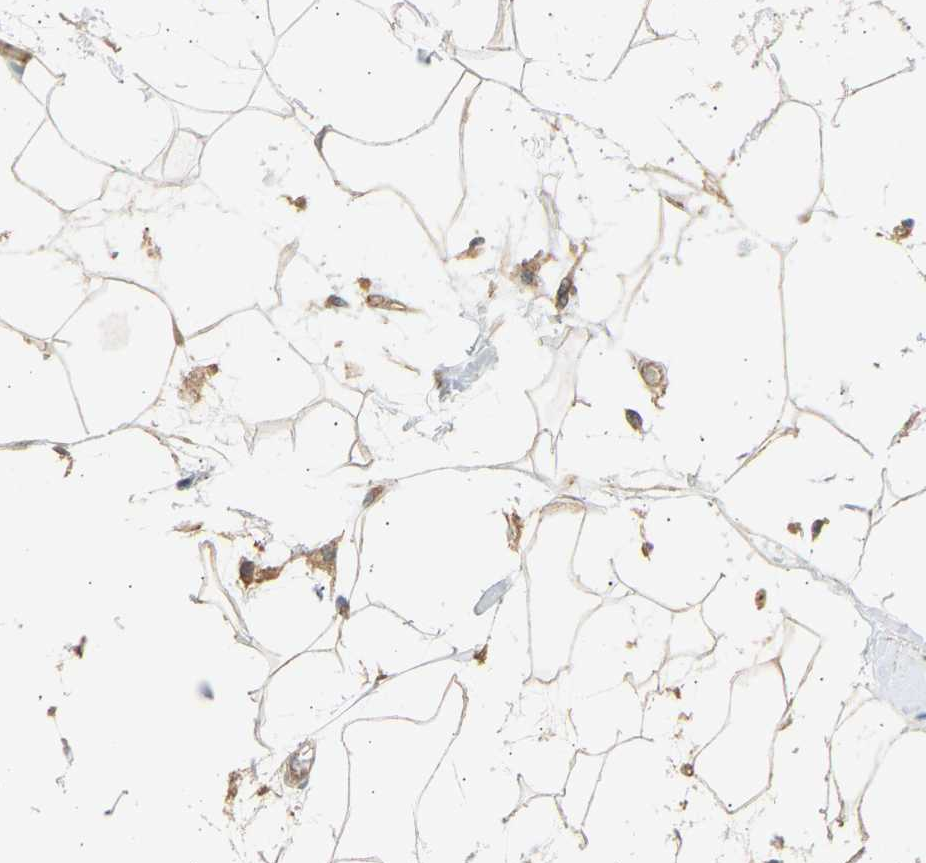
{"staining": {"intensity": "weak", "quantity": ">75%", "location": "cytoplasmic/membranous"}, "tissue": "adipose tissue", "cell_type": "Adipocytes", "image_type": "normal", "snomed": [{"axis": "morphology", "description": "Normal tissue, NOS"}, {"axis": "morphology", "description": "Adenocarcinoma, NOS"}, {"axis": "topography", "description": "Duodenum"}, {"axis": "topography", "description": "Peripheral nerve tissue"}], "caption": "Brown immunohistochemical staining in benign adipose tissue reveals weak cytoplasmic/membranous expression in about >75% of adipocytes.", "gene": "RGL1", "patient": {"sex": "female", "age": 60}}